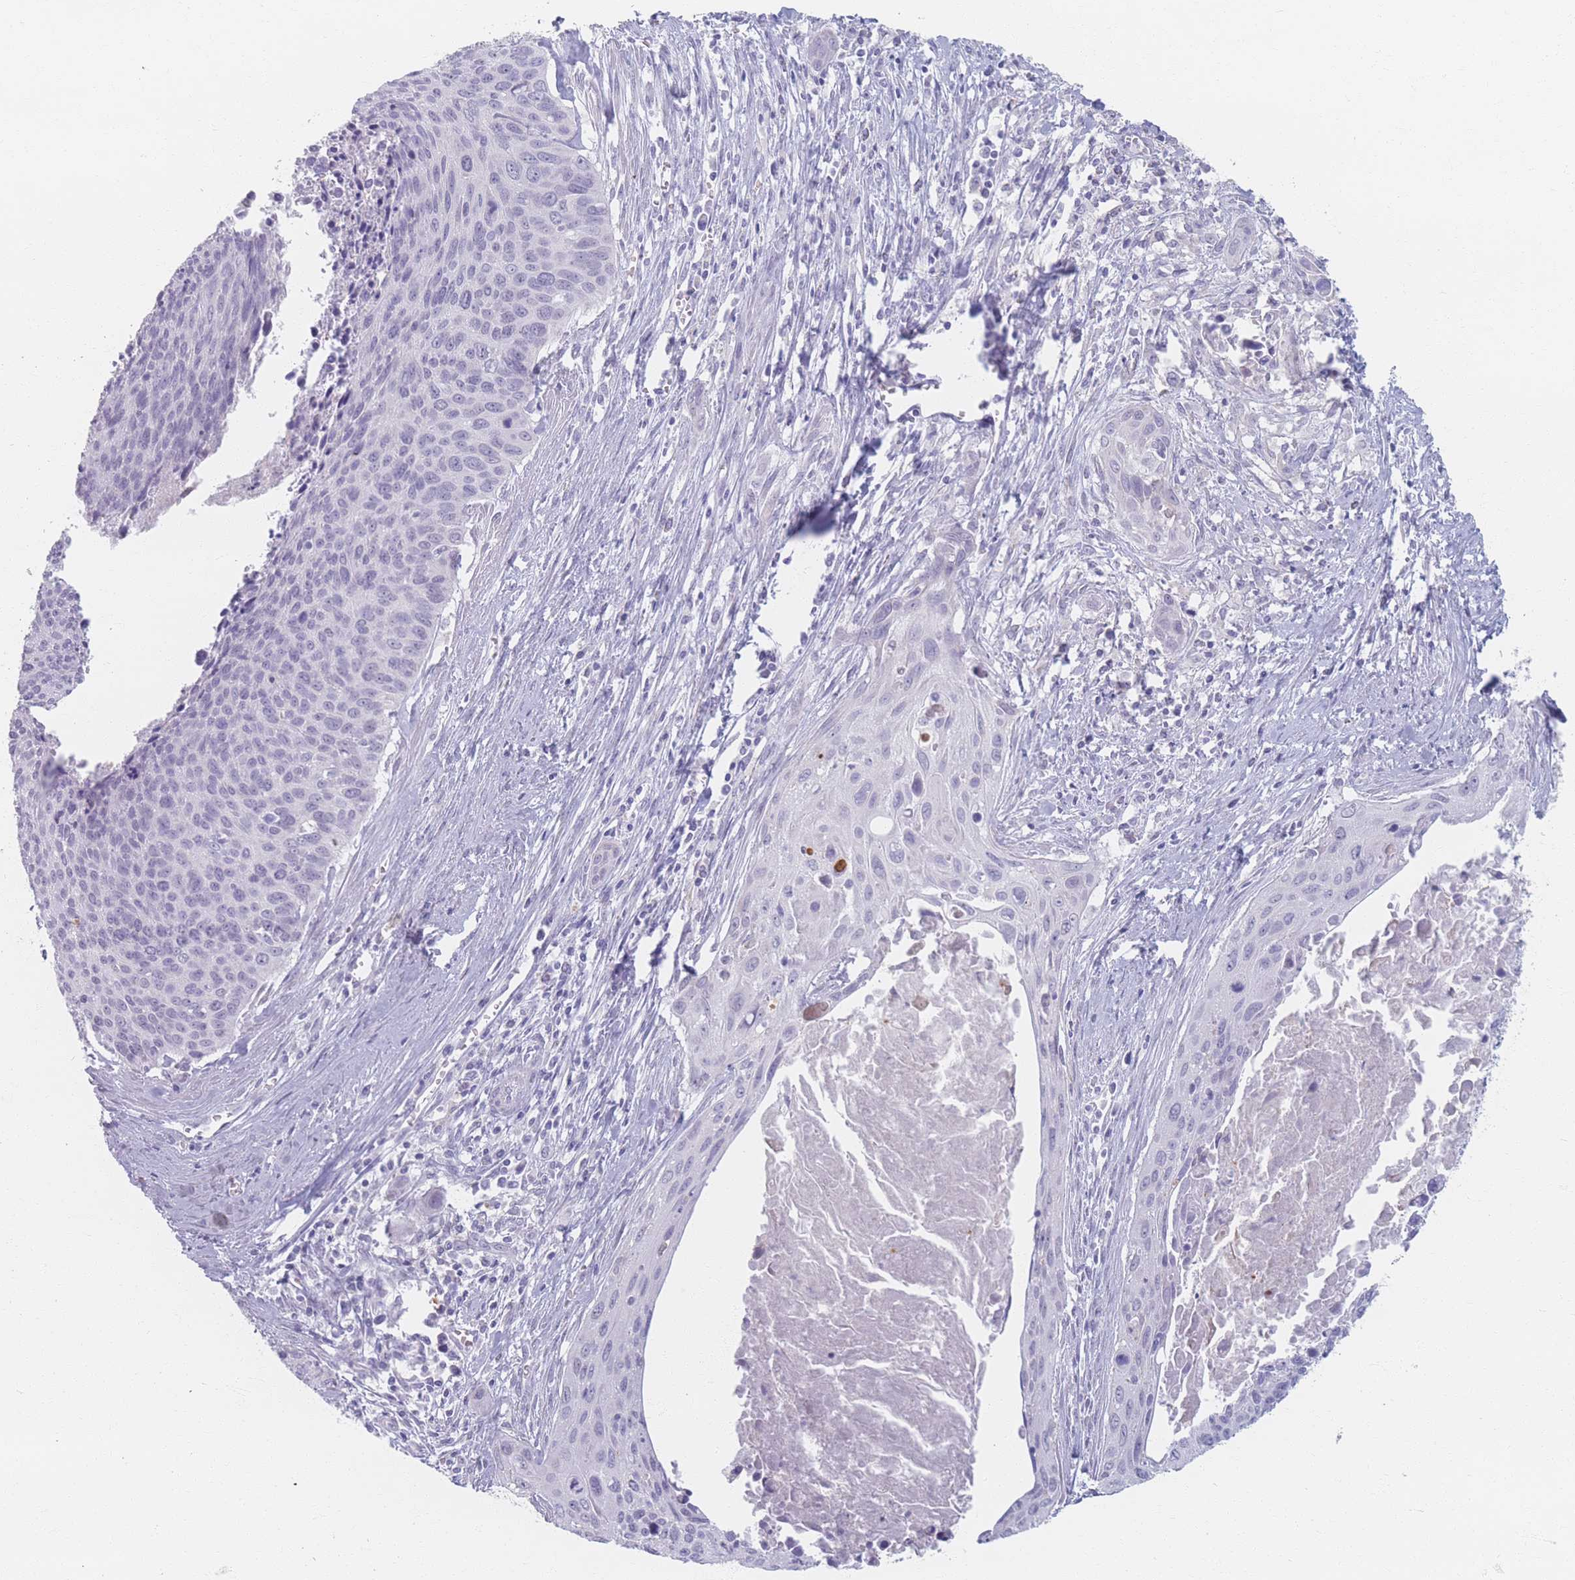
{"staining": {"intensity": "negative", "quantity": "none", "location": "none"}, "tissue": "cervical cancer", "cell_type": "Tumor cells", "image_type": "cancer", "snomed": [{"axis": "morphology", "description": "Squamous cell carcinoma, NOS"}, {"axis": "topography", "description": "Cervix"}], "caption": "Squamous cell carcinoma (cervical) was stained to show a protein in brown. There is no significant staining in tumor cells.", "gene": "PIGM", "patient": {"sex": "female", "age": 55}}